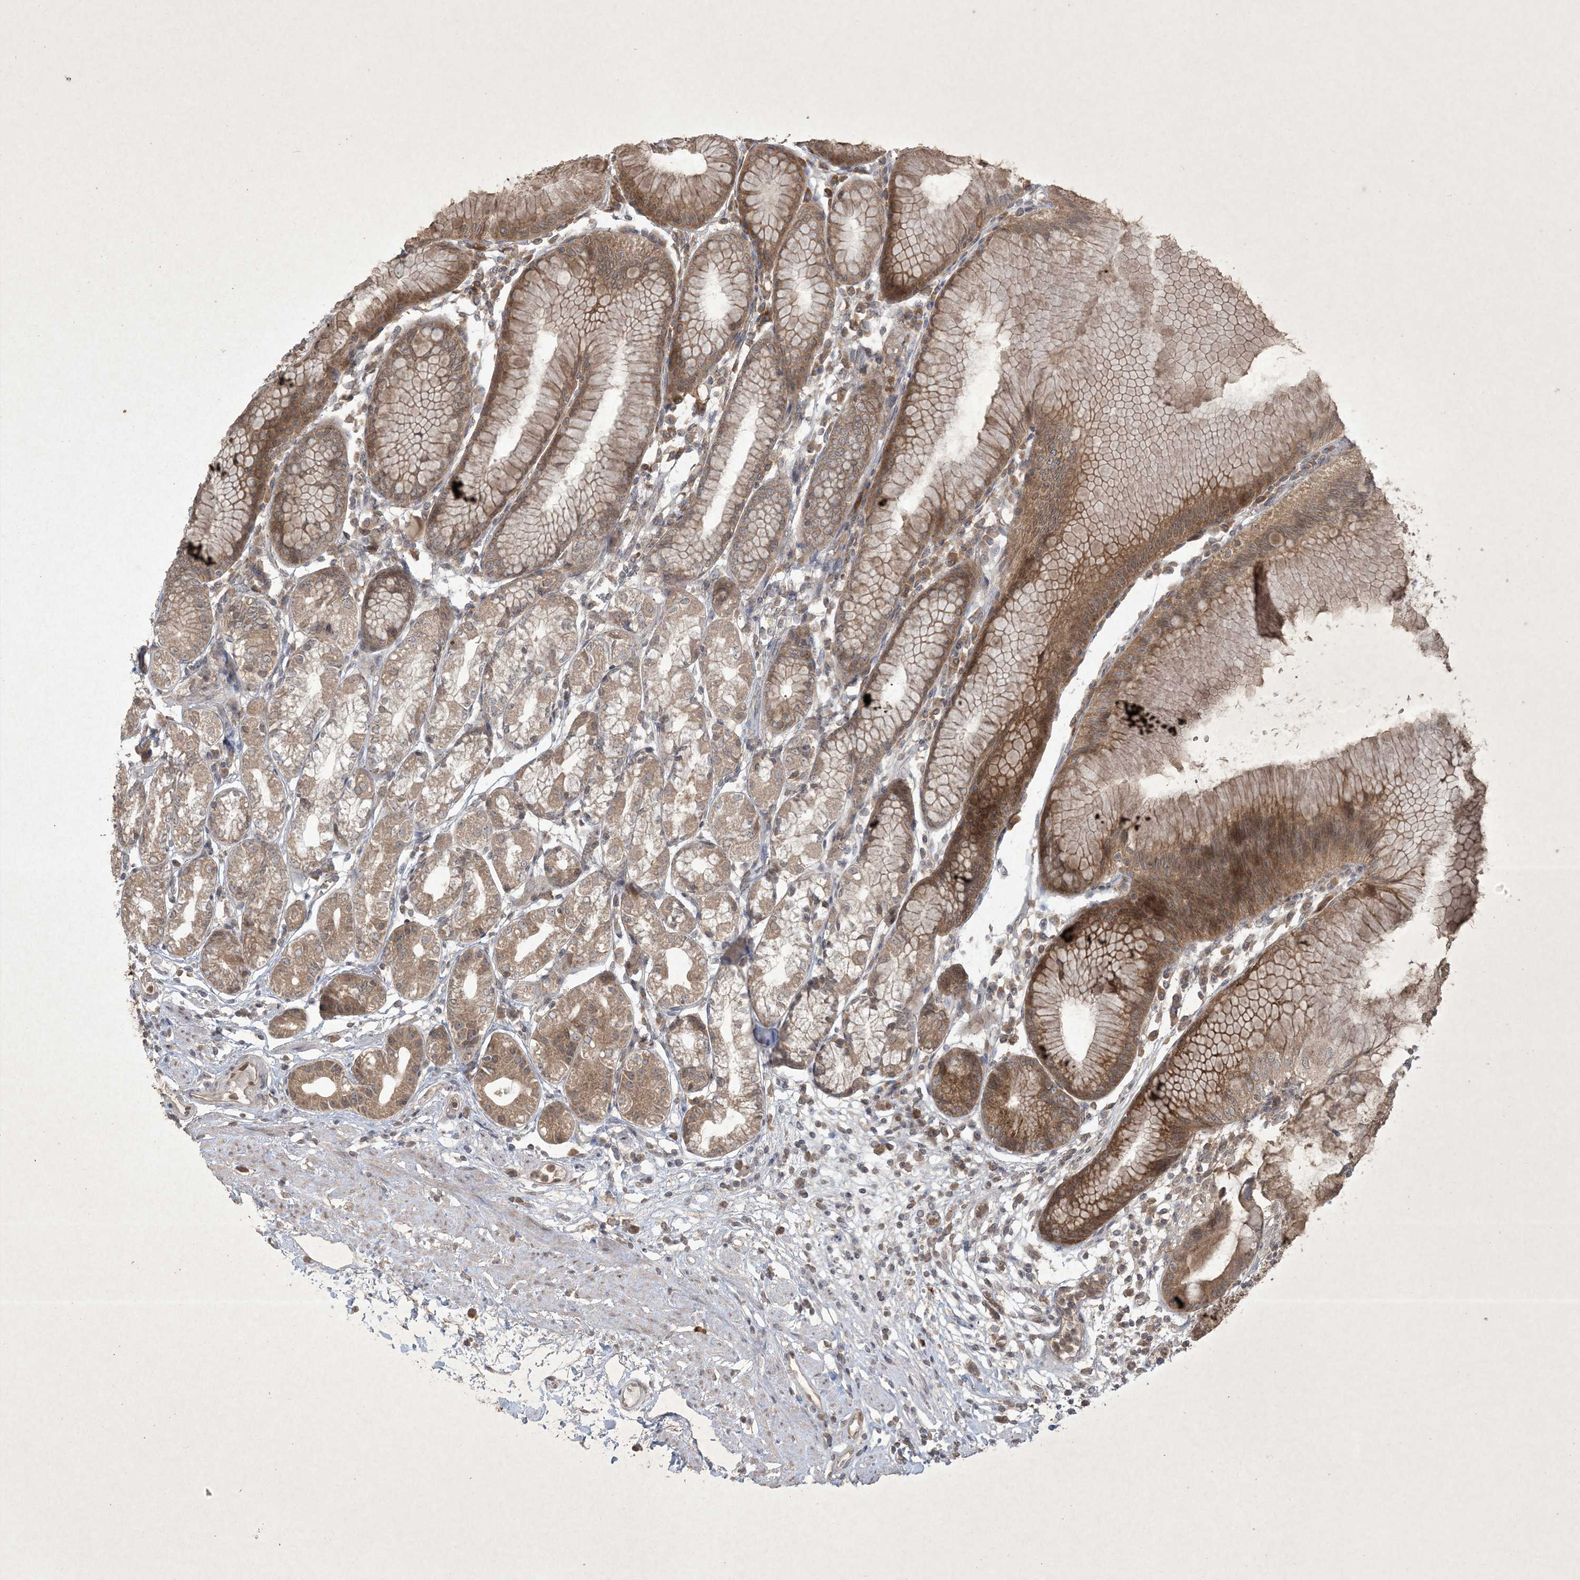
{"staining": {"intensity": "moderate", "quantity": ">75%", "location": "cytoplasmic/membranous,nuclear"}, "tissue": "stomach", "cell_type": "Glandular cells", "image_type": "normal", "snomed": [{"axis": "morphology", "description": "Normal tissue, NOS"}, {"axis": "topography", "description": "Stomach"}], "caption": "About >75% of glandular cells in unremarkable stomach demonstrate moderate cytoplasmic/membranous,nuclear protein staining as visualized by brown immunohistochemical staining.", "gene": "NRBP2", "patient": {"sex": "female", "age": 57}}